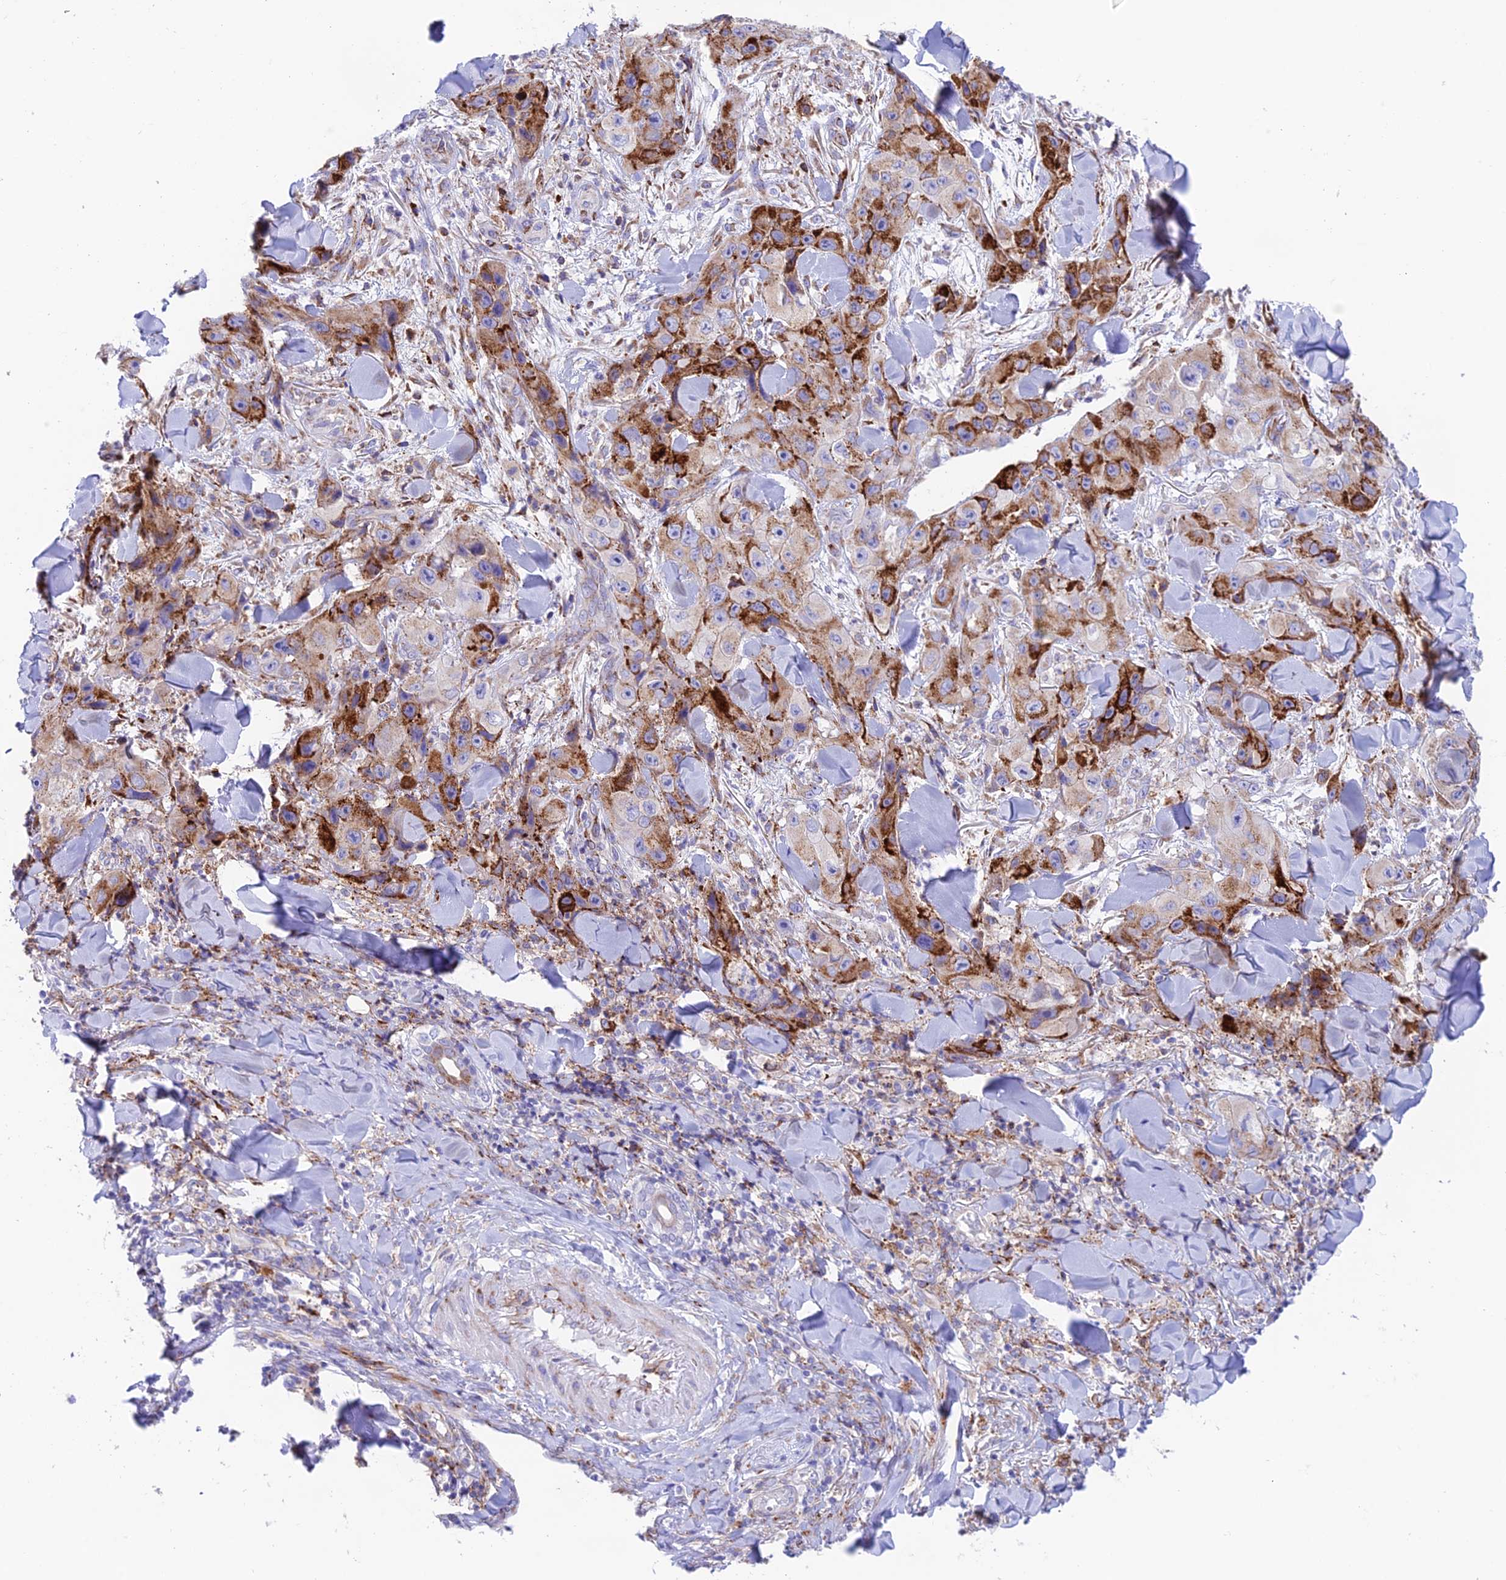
{"staining": {"intensity": "strong", "quantity": "<25%", "location": "cytoplasmic/membranous"}, "tissue": "skin cancer", "cell_type": "Tumor cells", "image_type": "cancer", "snomed": [{"axis": "morphology", "description": "Squamous cell carcinoma, NOS"}, {"axis": "topography", "description": "Skin"}, {"axis": "topography", "description": "Subcutis"}], "caption": "Strong cytoplasmic/membranous protein positivity is identified in approximately <25% of tumor cells in skin cancer.", "gene": "TUBGCP6", "patient": {"sex": "male", "age": 73}}